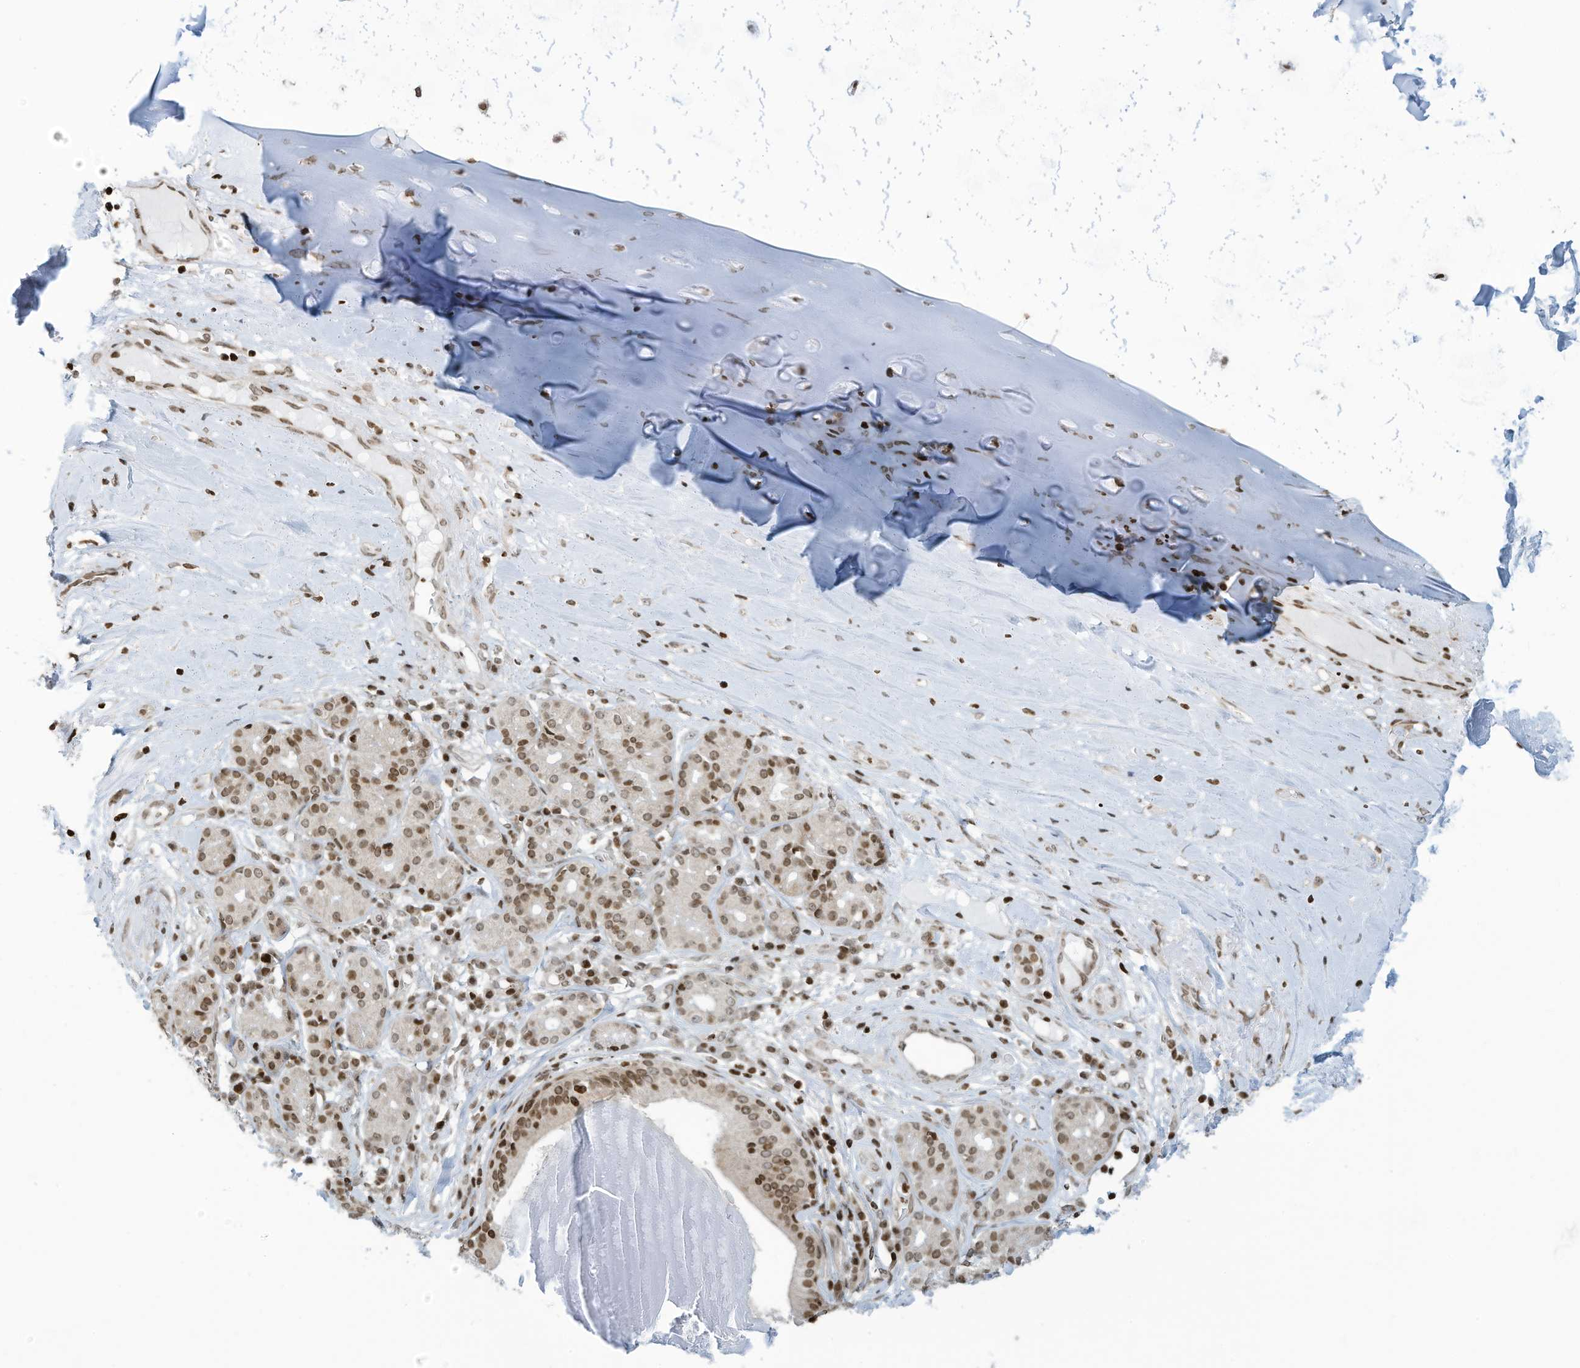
{"staining": {"intensity": "strong", "quantity": ">75%", "location": "nuclear"}, "tissue": "adipose tissue", "cell_type": "Adipocytes", "image_type": "normal", "snomed": [{"axis": "morphology", "description": "Normal tissue, NOS"}, {"axis": "morphology", "description": "Basal cell carcinoma"}, {"axis": "topography", "description": "Cartilage tissue"}, {"axis": "topography", "description": "Nasopharynx"}, {"axis": "topography", "description": "Oral tissue"}], "caption": "Adipocytes display strong nuclear staining in approximately >75% of cells in unremarkable adipose tissue.", "gene": "ADI1", "patient": {"sex": "female", "age": 77}}